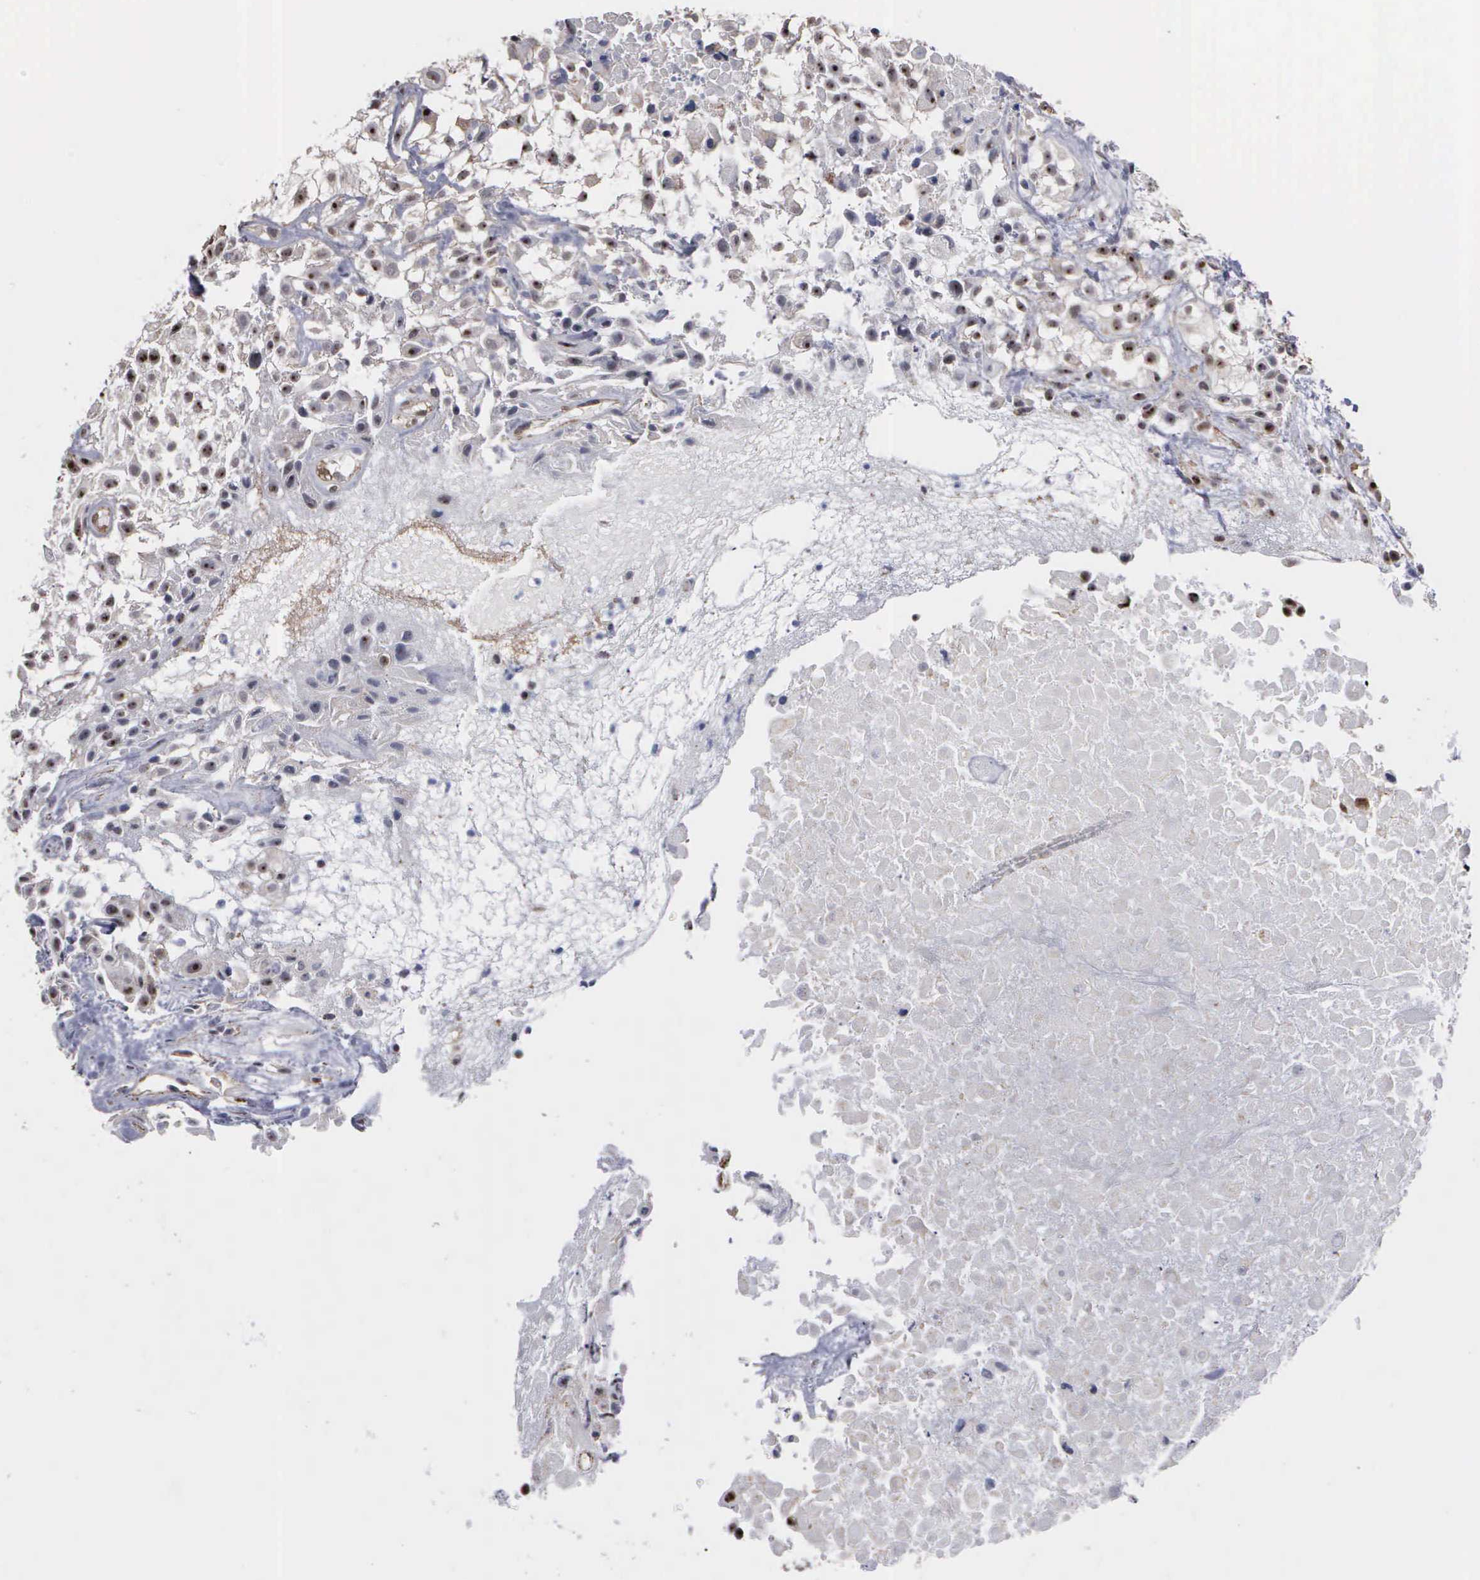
{"staining": {"intensity": "moderate", "quantity": "25%-75%", "location": "cytoplasmic/membranous,nuclear"}, "tissue": "urothelial cancer", "cell_type": "Tumor cells", "image_type": "cancer", "snomed": [{"axis": "morphology", "description": "Urothelial carcinoma, High grade"}, {"axis": "topography", "description": "Urinary bladder"}], "caption": "High-power microscopy captured an immunohistochemistry (IHC) photomicrograph of urothelial carcinoma (high-grade), revealing moderate cytoplasmic/membranous and nuclear positivity in about 25%-75% of tumor cells.", "gene": "NGDN", "patient": {"sex": "male", "age": 56}}